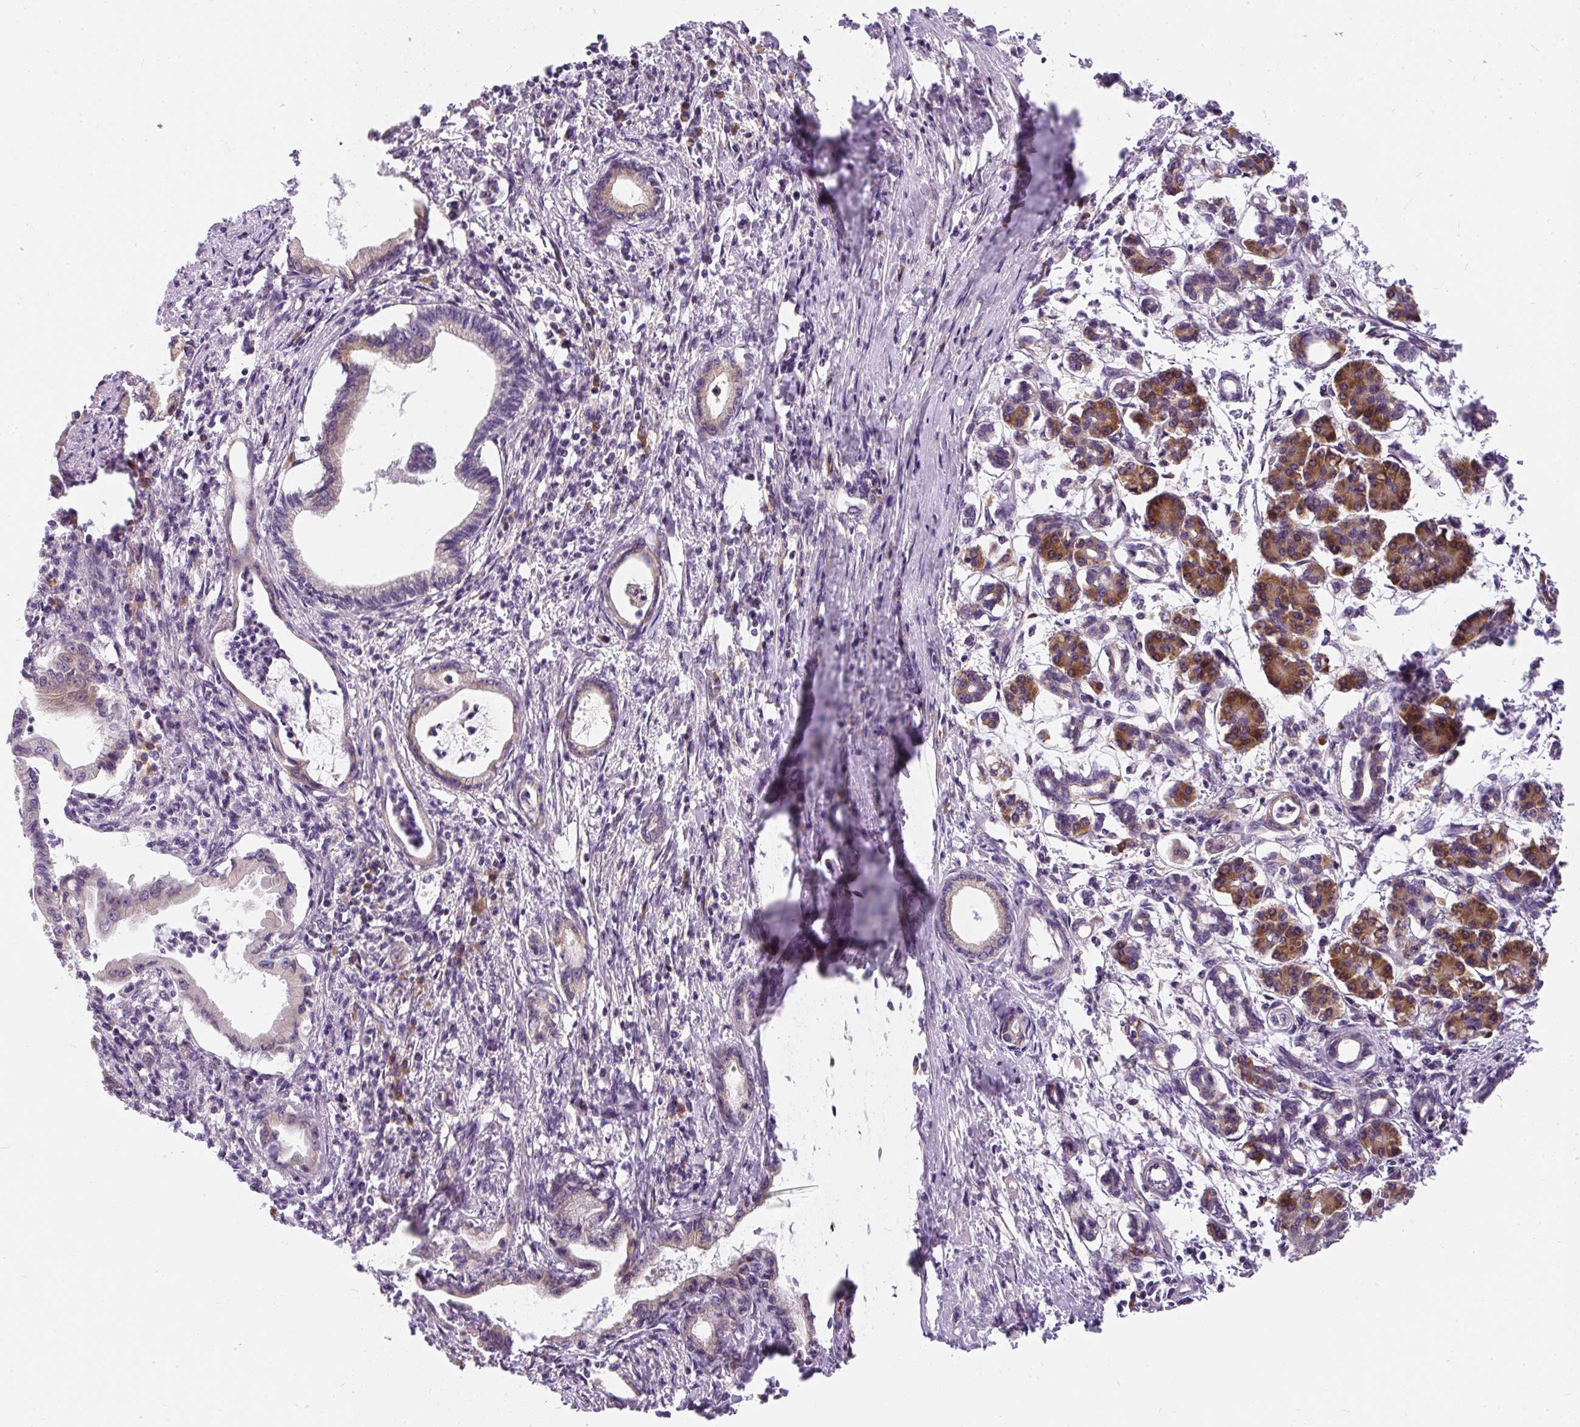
{"staining": {"intensity": "weak", "quantity": "25%-75%", "location": "cytoplasmic/membranous"}, "tissue": "pancreatic cancer", "cell_type": "Tumor cells", "image_type": "cancer", "snomed": [{"axis": "morphology", "description": "Adenocarcinoma, NOS"}, {"axis": "topography", "description": "Pancreas"}], "caption": "Weak cytoplasmic/membranous expression for a protein is present in about 25%-75% of tumor cells of pancreatic cancer using immunohistochemistry.", "gene": "CYP20A1", "patient": {"sex": "female", "age": 55}}